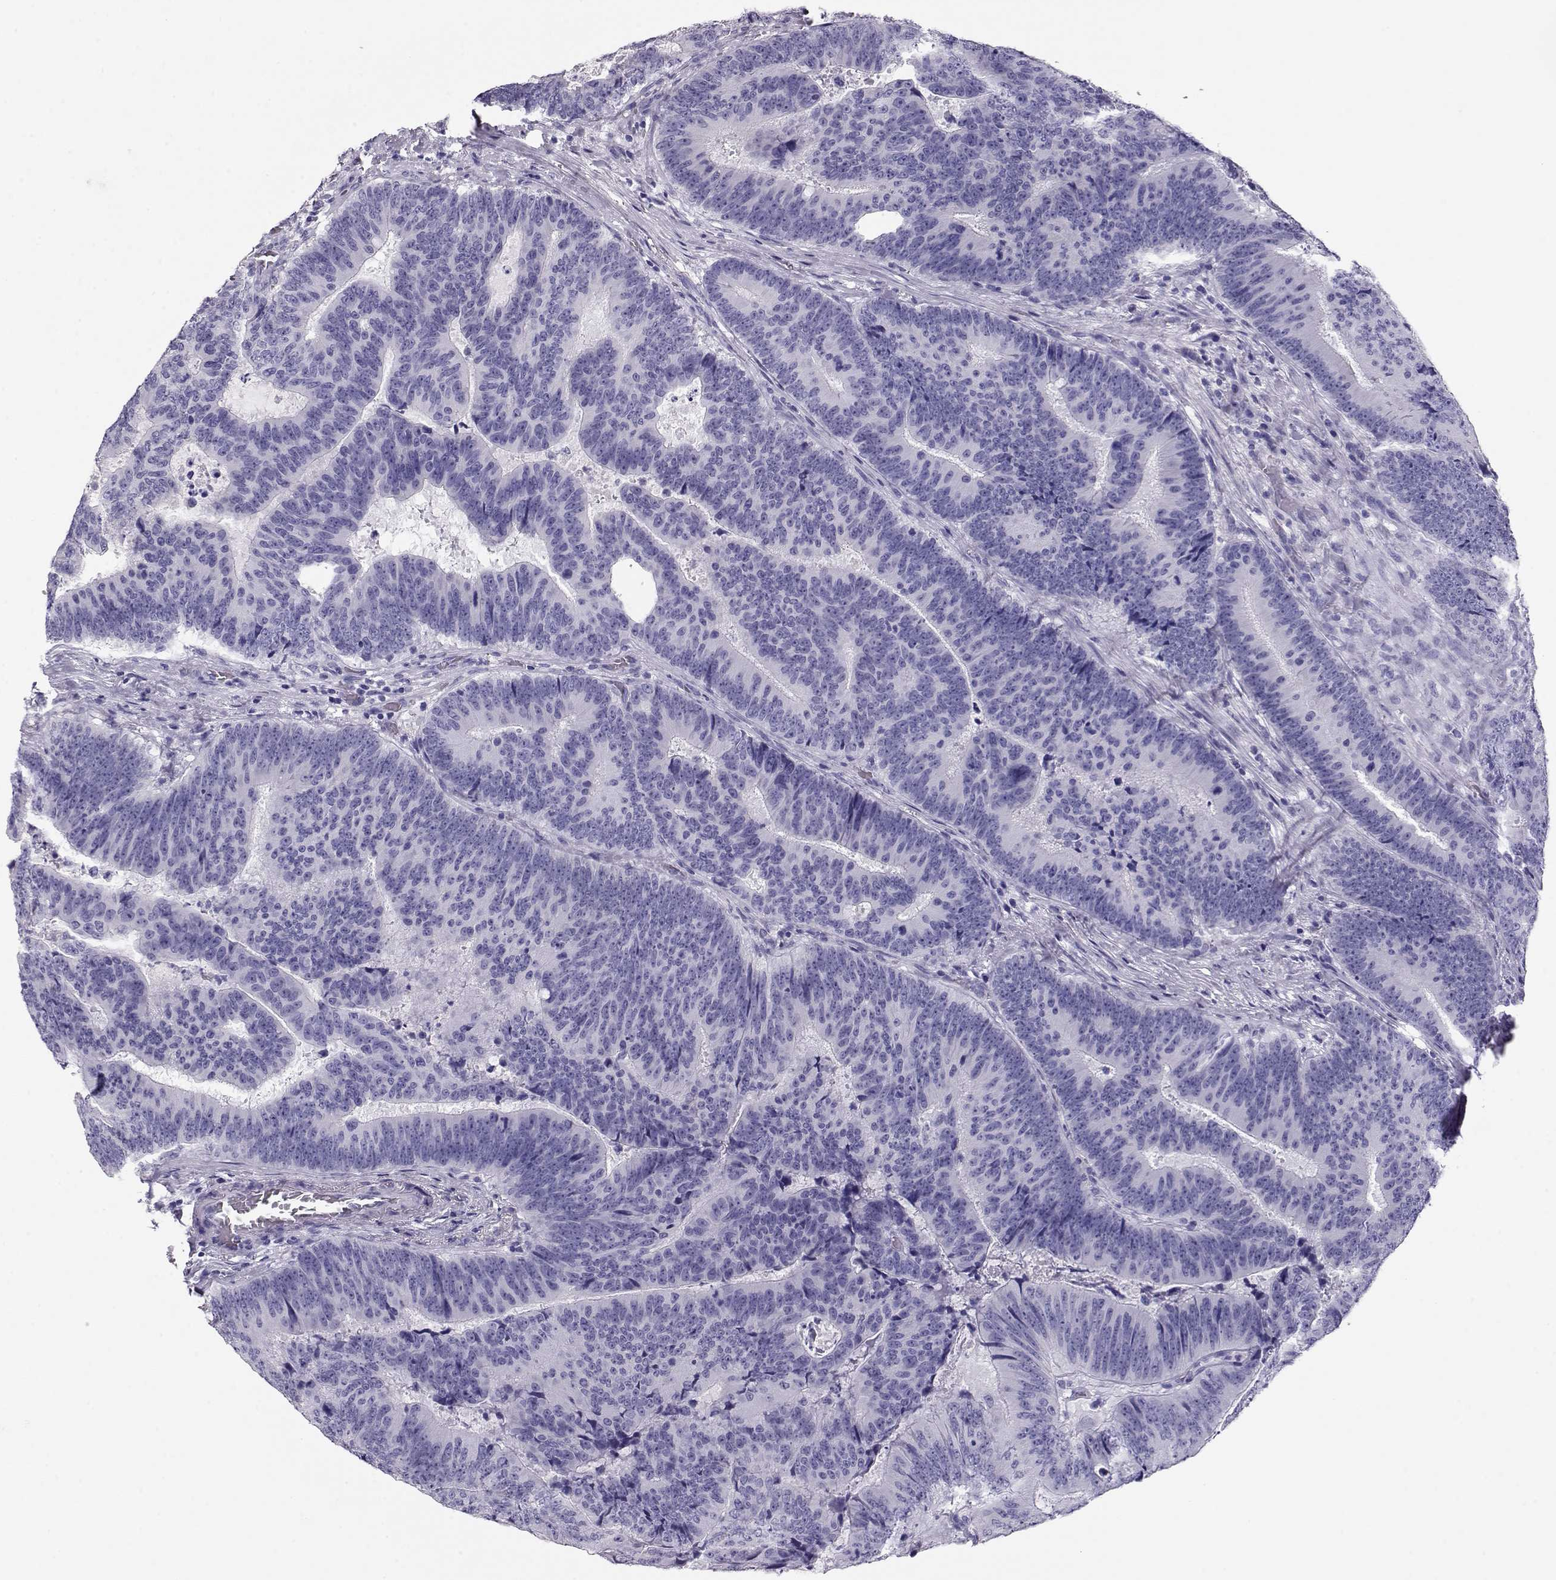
{"staining": {"intensity": "negative", "quantity": "none", "location": "none"}, "tissue": "colorectal cancer", "cell_type": "Tumor cells", "image_type": "cancer", "snomed": [{"axis": "morphology", "description": "Adenocarcinoma, NOS"}, {"axis": "topography", "description": "Colon"}], "caption": "An immunohistochemistry (IHC) micrograph of colorectal cancer is shown. There is no staining in tumor cells of colorectal cancer.", "gene": "CRX", "patient": {"sex": "female", "age": 82}}